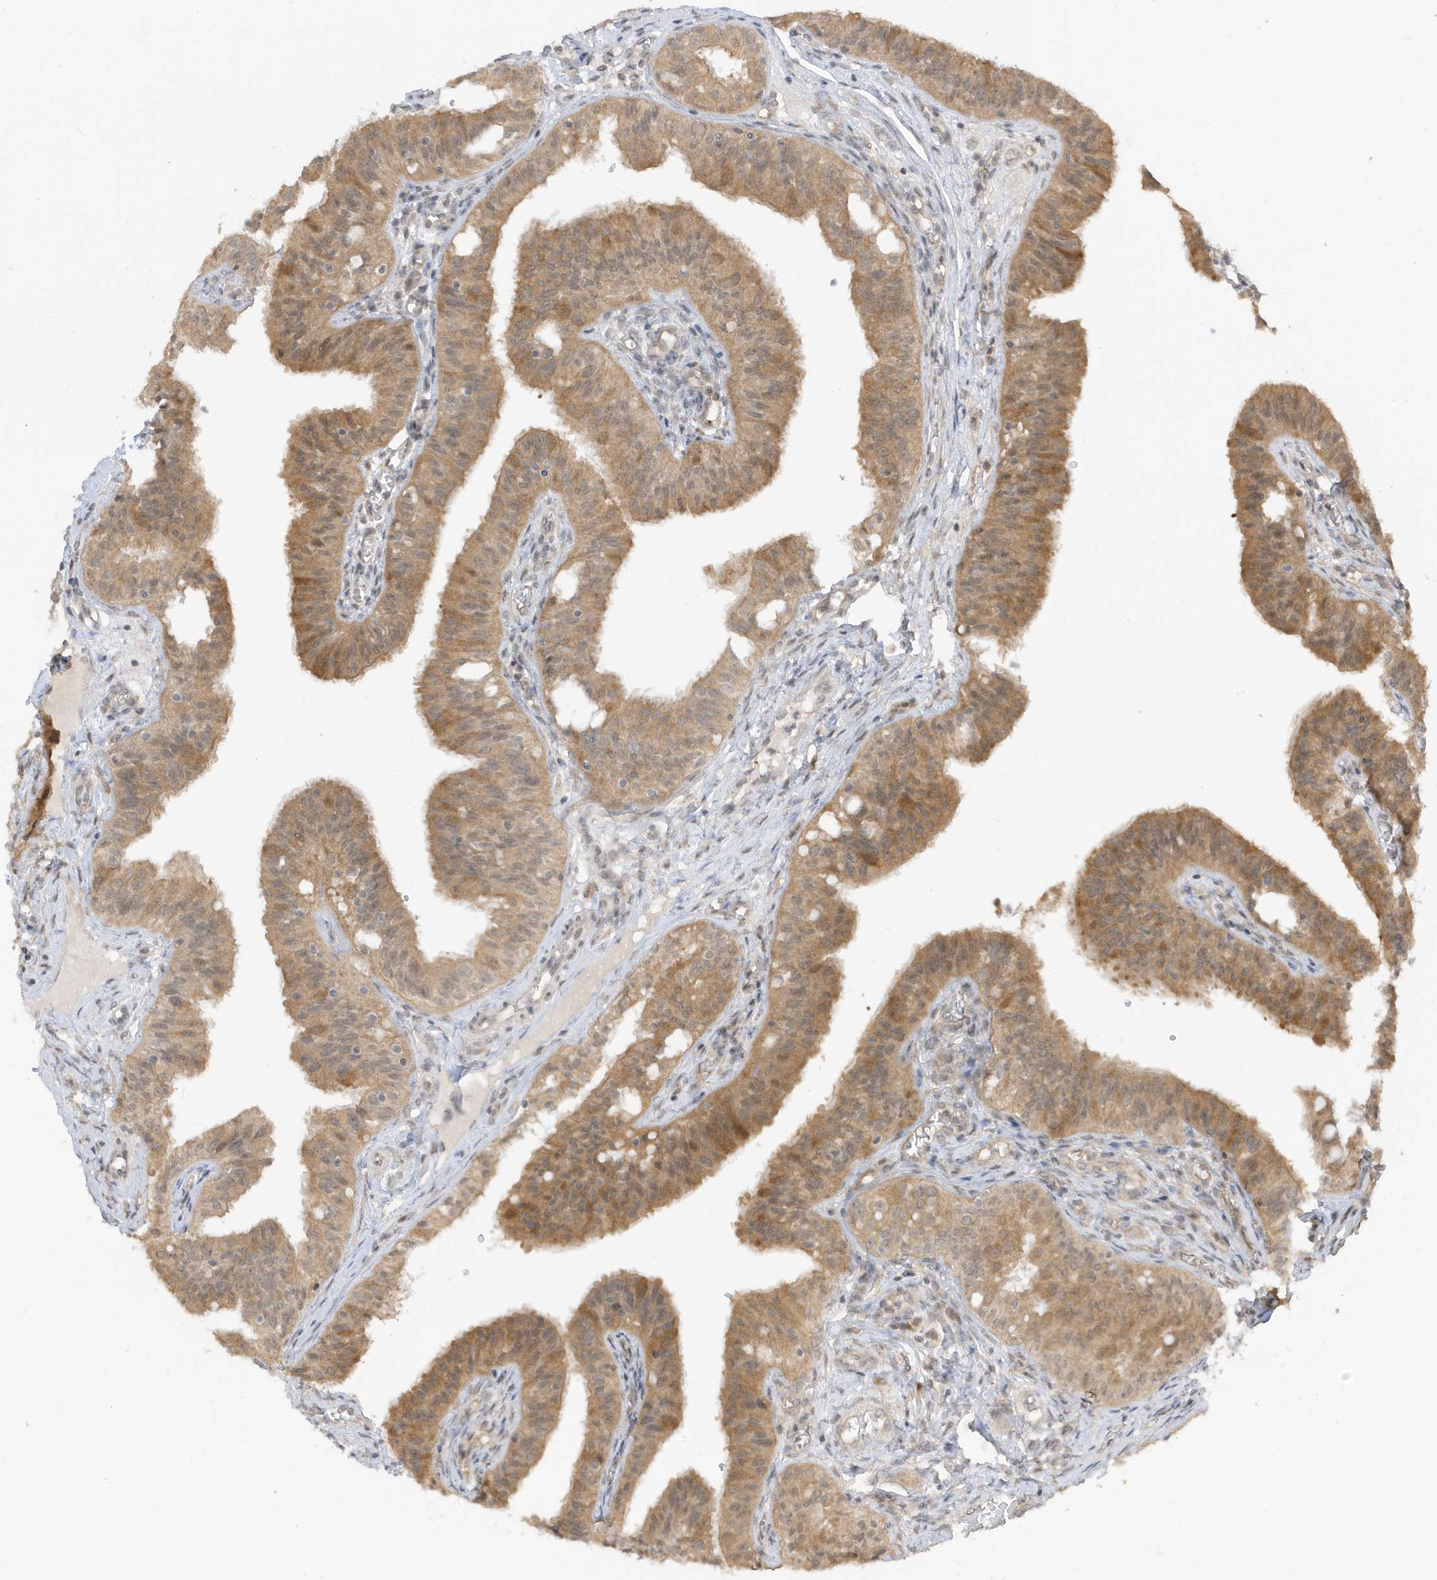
{"staining": {"intensity": "moderate", "quantity": ">75%", "location": "cytoplasmic/membranous,nuclear"}, "tissue": "fallopian tube", "cell_type": "Glandular cells", "image_type": "normal", "snomed": [{"axis": "morphology", "description": "Normal tissue, NOS"}, {"axis": "topography", "description": "Fallopian tube"}, {"axis": "topography", "description": "Ovary"}], "caption": "Moderate cytoplasmic/membranous,nuclear expression for a protein is identified in approximately >75% of glandular cells of unremarkable fallopian tube using IHC.", "gene": "TAB3", "patient": {"sex": "female", "age": 42}}